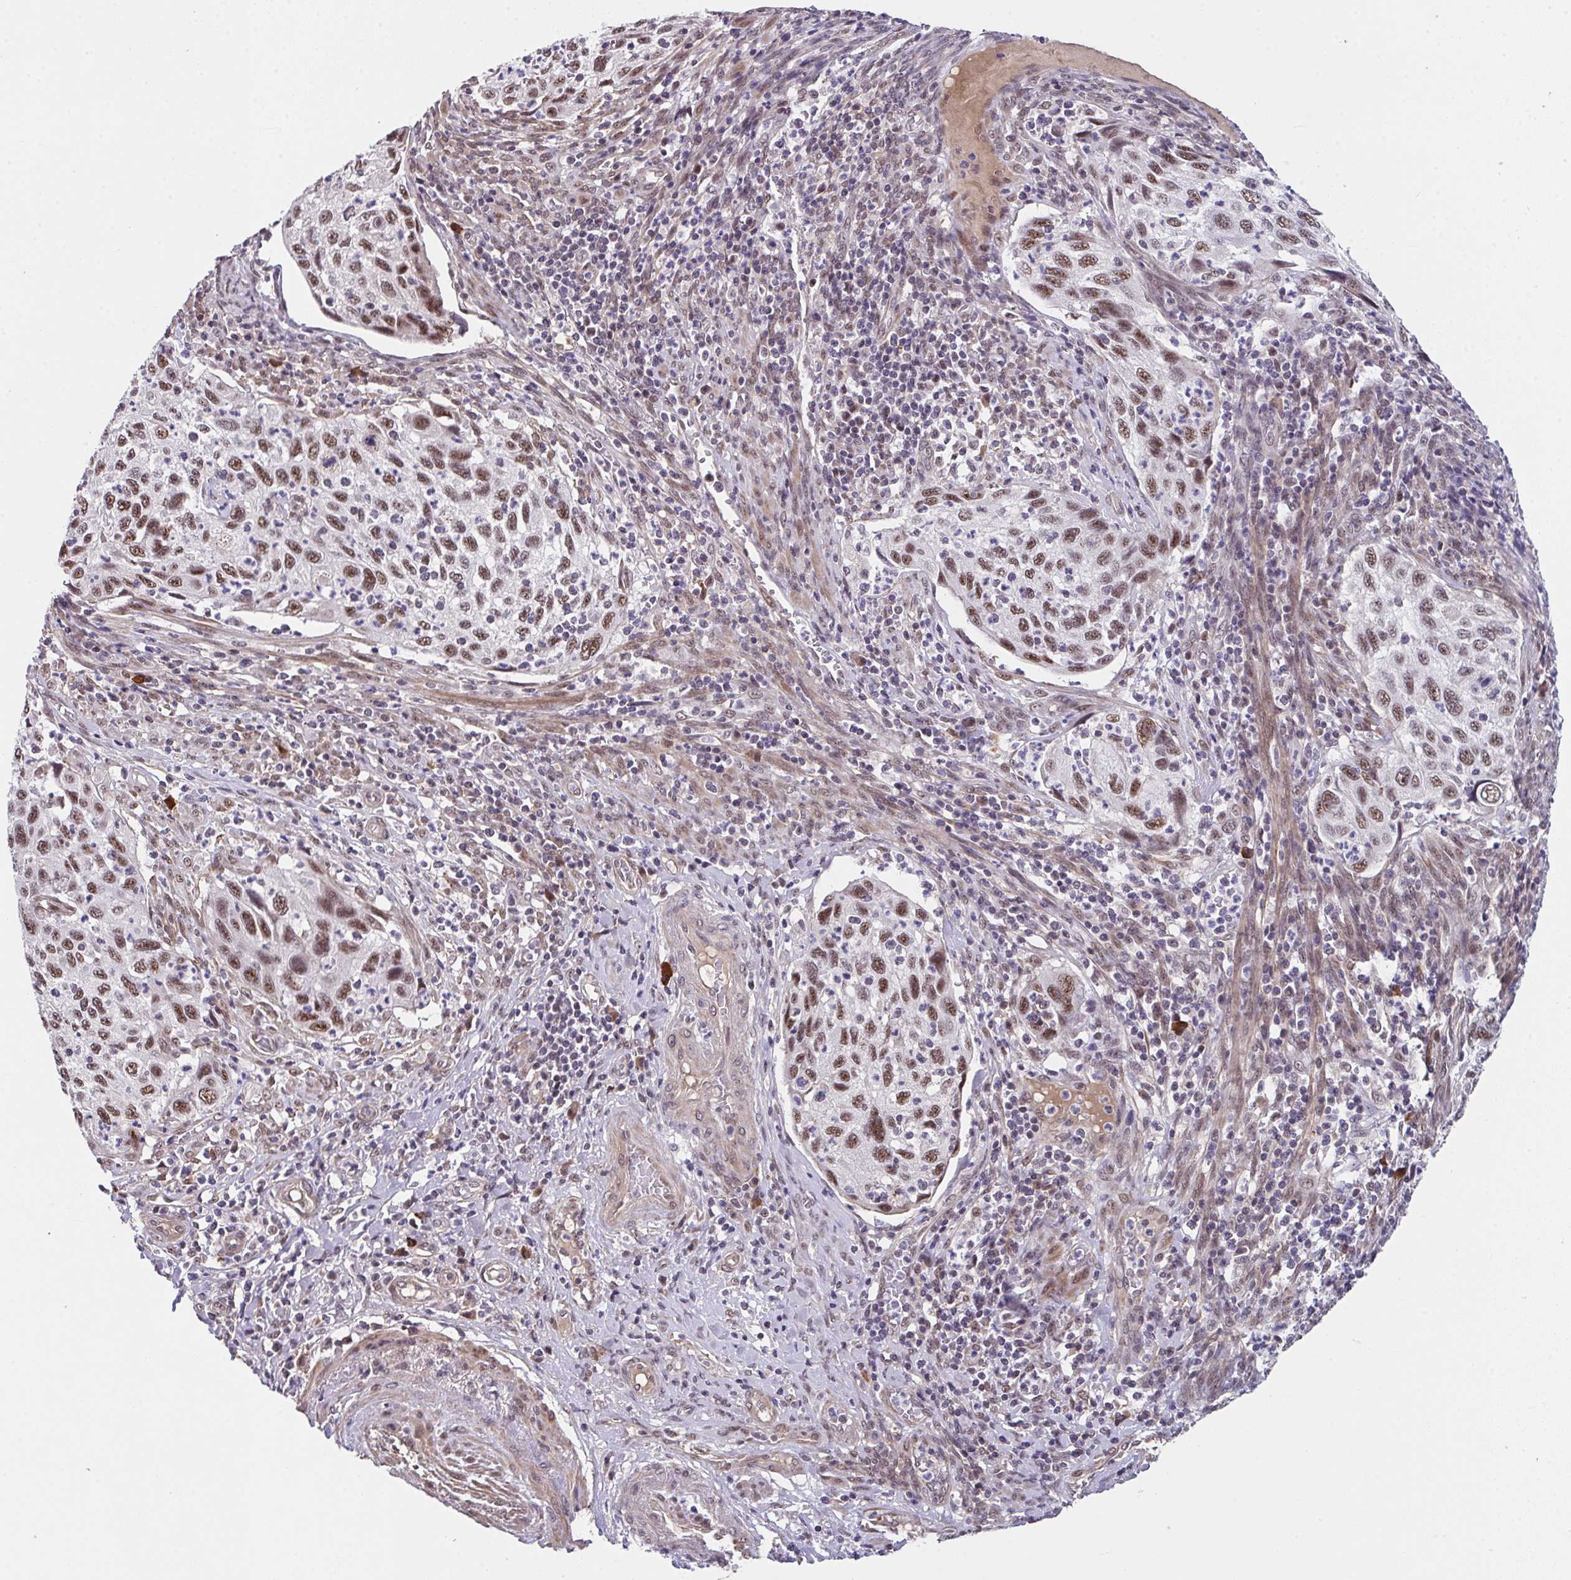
{"staining": {"intensity": "moderate", "quantity": ">75%", "location": "nuclear"}, "tissue": "cervical cancer", "cell_type": "Tumor cells", "image_type": "cancer", "snomed": [{"axis": "morphology", "description": "Squamous cell carcinoma, NOS"}, {"axis": "topography", "description": "Cervix"}], "caption": "Brown immunohistochemical staining in cervical cancer (squamous cell carcinoma) shows moderate nuclear positivity in approximately >75% of tumor cells.", "gene": "RBBP6", "patient": {"sex": "female", "age": 70}}